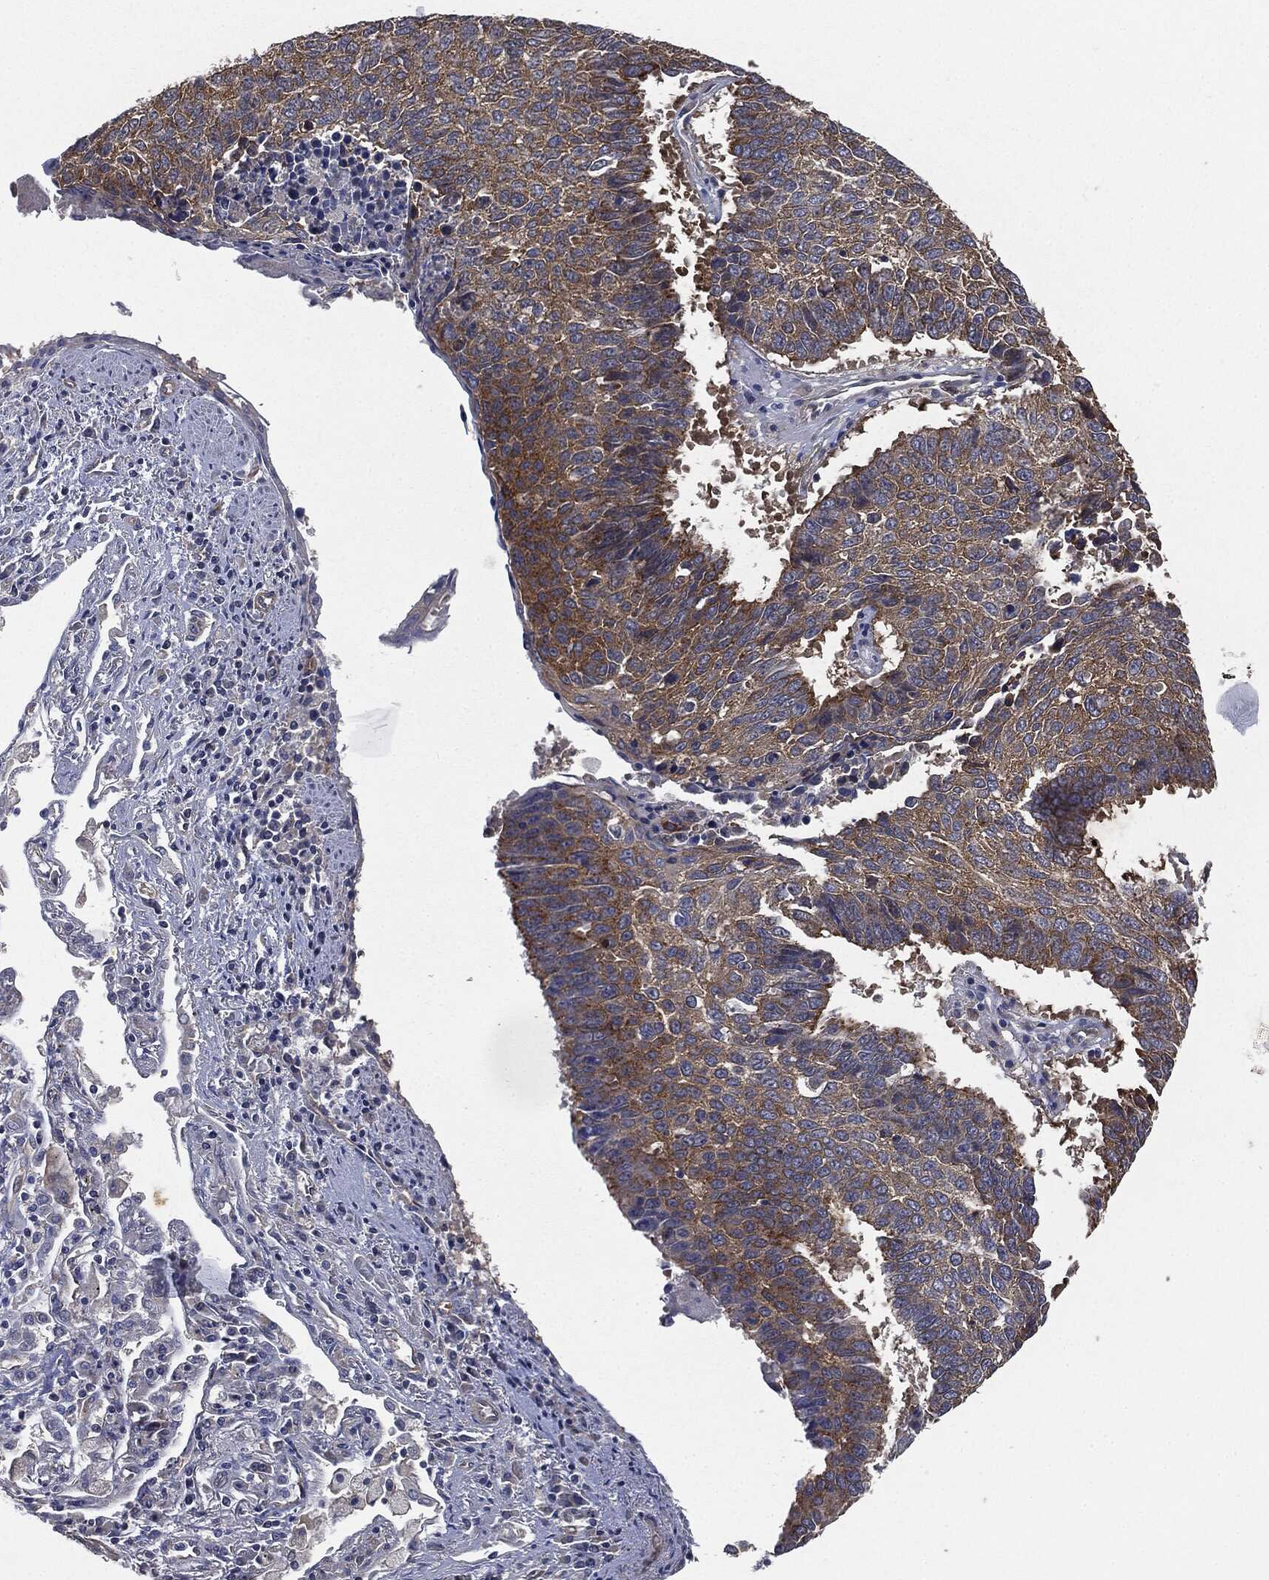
{"staining": {"intensity": "moderate", "quantity": "<25%", "location": "cytoplasmic/membranous"}, "tissue": "lung cancer", "cell_type": "Tumor cells", "image_type": "cancer", "snomed": [{"axis": "morphology", "description": "Squamous cell carcinoma, NOS"}, {"axis": "topography", "description": "Lung"}], "caption": "Protein expression analysis of human lung cancer reveals moderate cytoplasmic/membranous expression in approximately <25% of tumor cells.", "gene": "EPS15L1", "patient": {"sex": "male", "age": 73}}